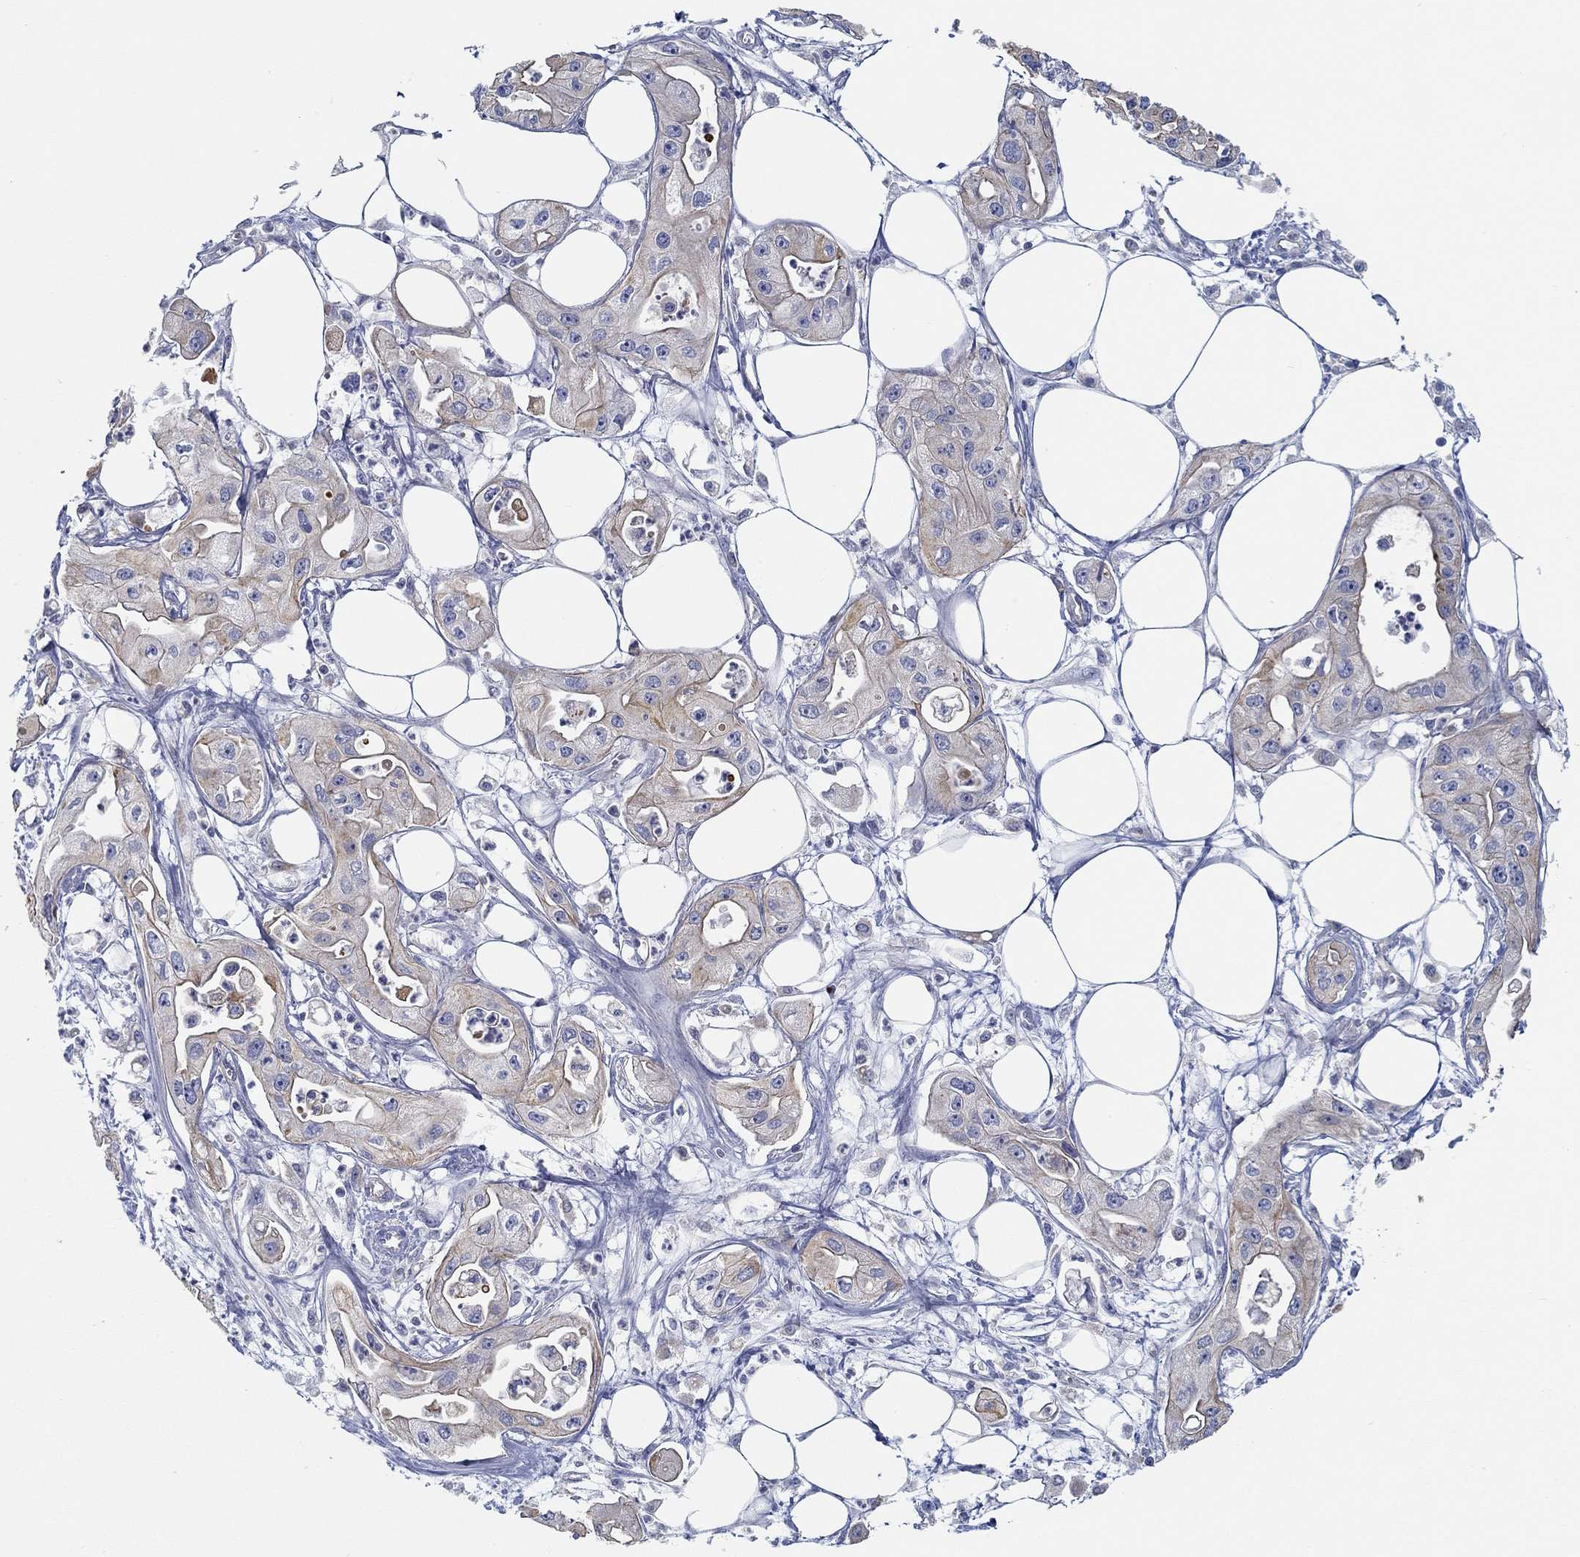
{"staining": {"intensity": "moderate", "quantity": "<25%", "location": "cytoplasmic/membranous"}, "tissue": "pancreatic cancer", "cell_type": "Tumor cells", "image_type": "cancer", "snomed": [{"axis": "morphology", "description": "Adenocarcinoma, NOS"}, {"axis": "topography", "description": "Pancreas"}], "caption": "Human adenocarcinoma (pancreatic) stained for a protein (brown) shows moderate cytoplasmic/membranous positive positivity in approximately <25% of tumor cells.", "gene": "BBOF1", "patient": {"sex": "male", "age": 70}}